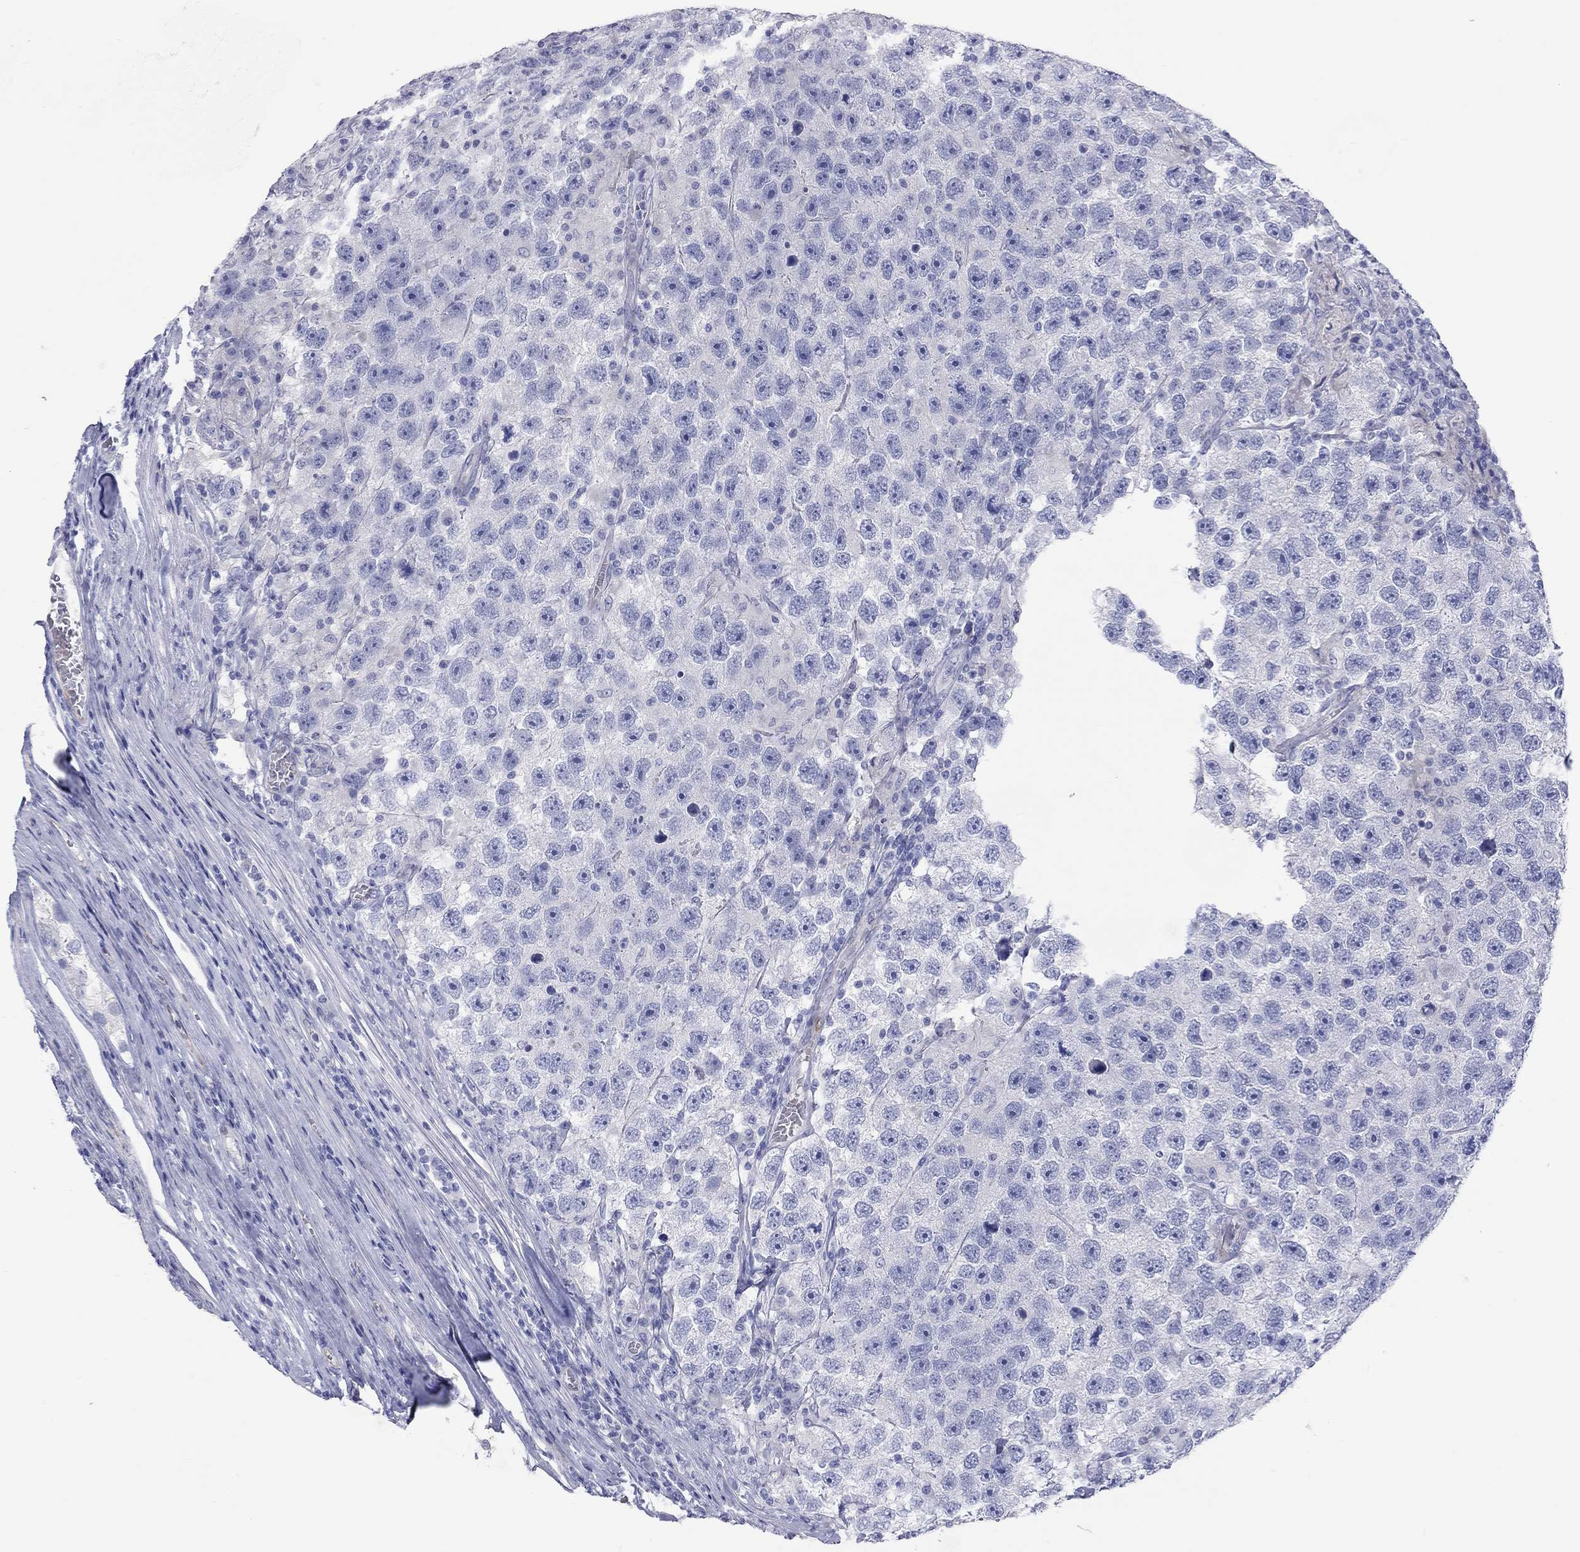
{"staining": {"intensity": "negative", "quantity": "none", "location": "none"}, "tissue": "testis cancer", "cell_type": "Tumor cells", "image_type": "cancer", "snomed": [{"axis": "morphology", "description": "Seminoma, NOS"}, {"axis": "topography", "description": "Testis"}], "caption": "Human seminoma (testis) stained for a protein using immunohistochemistry reveals no positivity in tumor cells.", "gene": "PCDHGC5", "patient": {"sex": "male", "age": 26}}